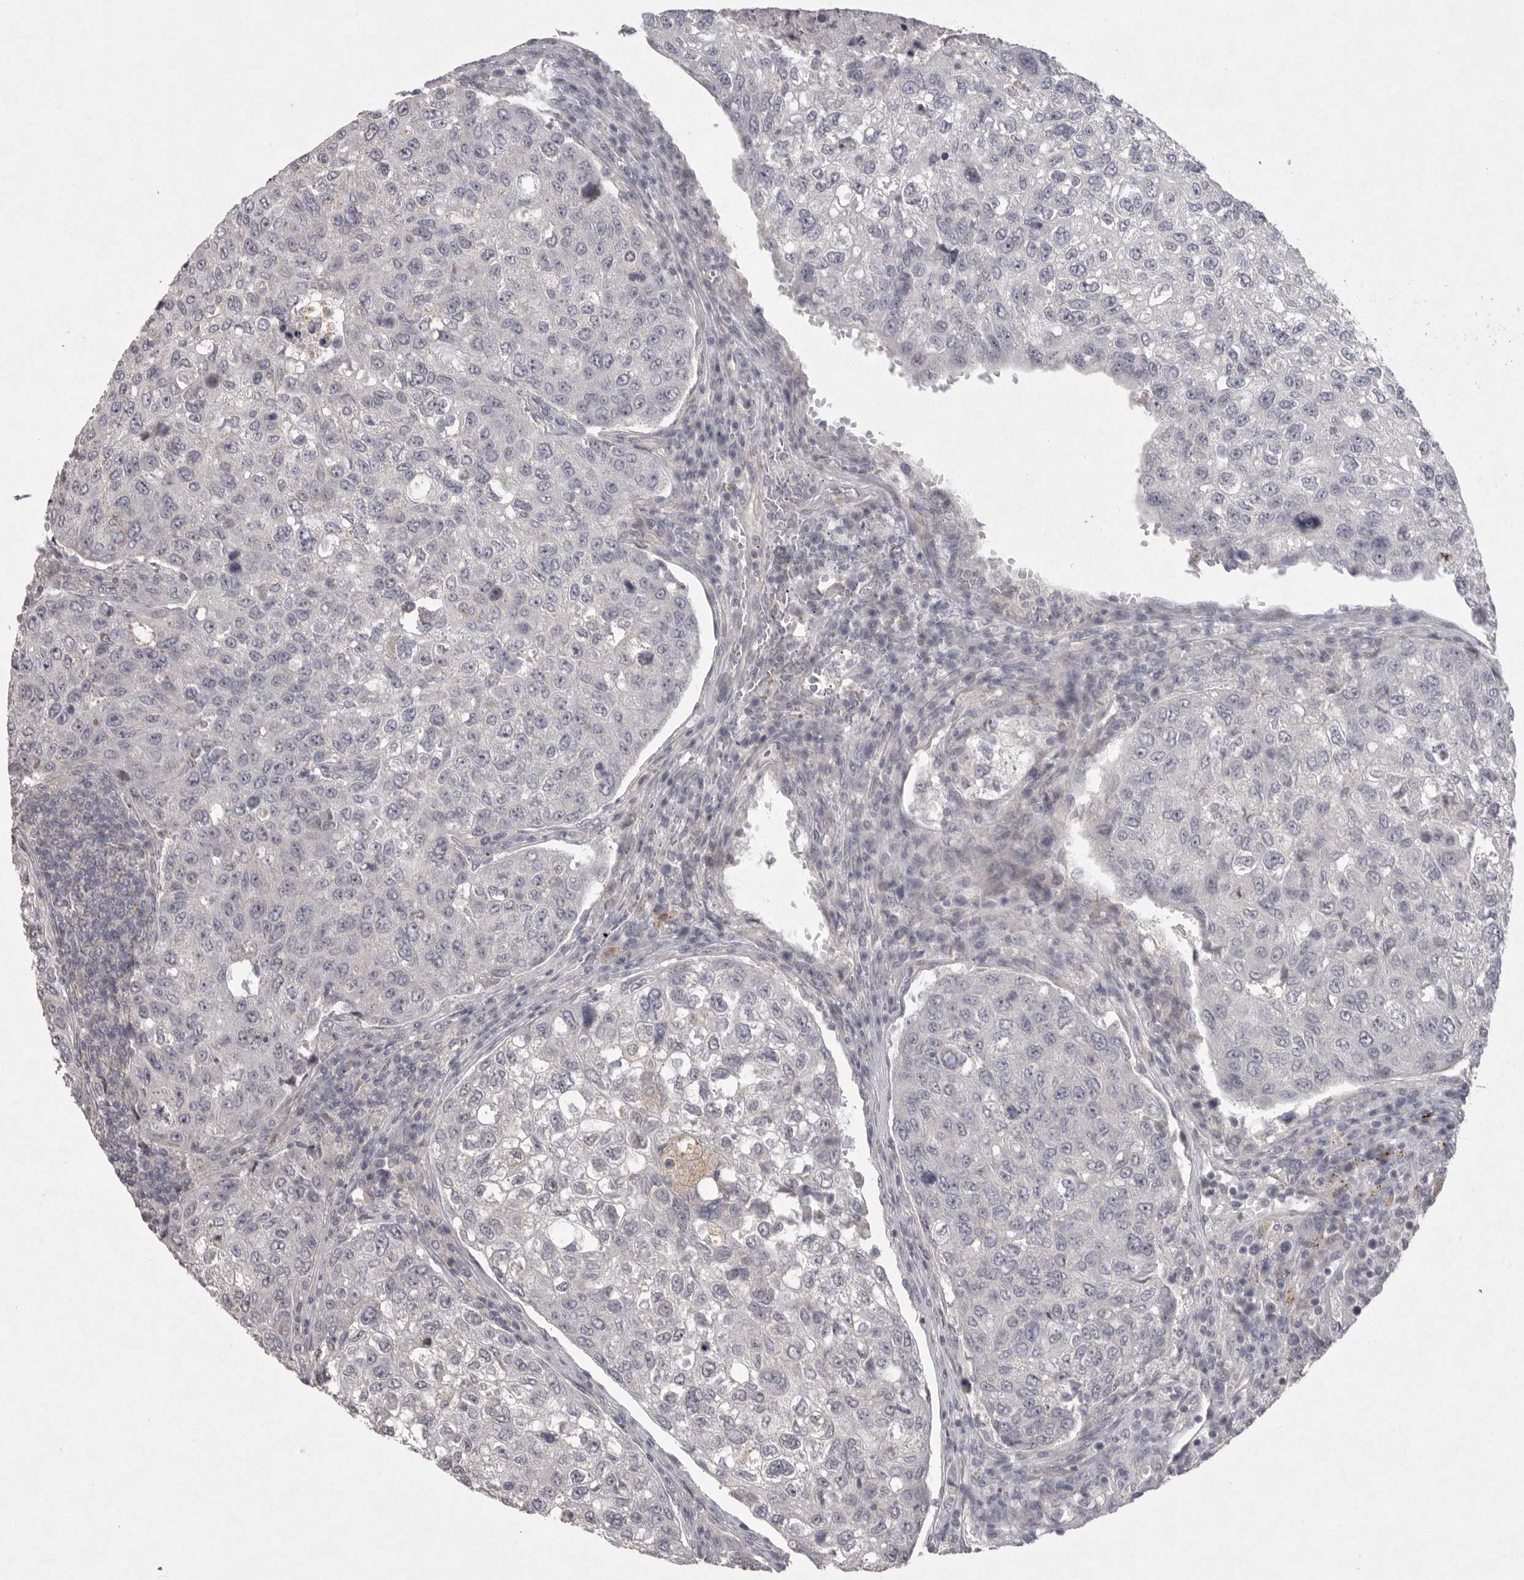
{"staining": {"intensity": "negative", "quantity": "none", "location": "none"}, "tissue": "urothelial cancer", "cell_type": "Tumor cells", "image_type": "cancer", "snomed": [{"axis": "morphology", "description": "Urothelial carcinoma, High grade"}, {"axis": "topography", "description": "Lymph node"}, {"axis": "topography", "description": "Urinary bladder"}], "caption": "Urothelial cancer was stained to show a protein in brown. There is no significant expression in tumor cells. Nuclei are stained in blue.", "gene": "VANGL2", "patient": {"sex": "male", "age": 51}}